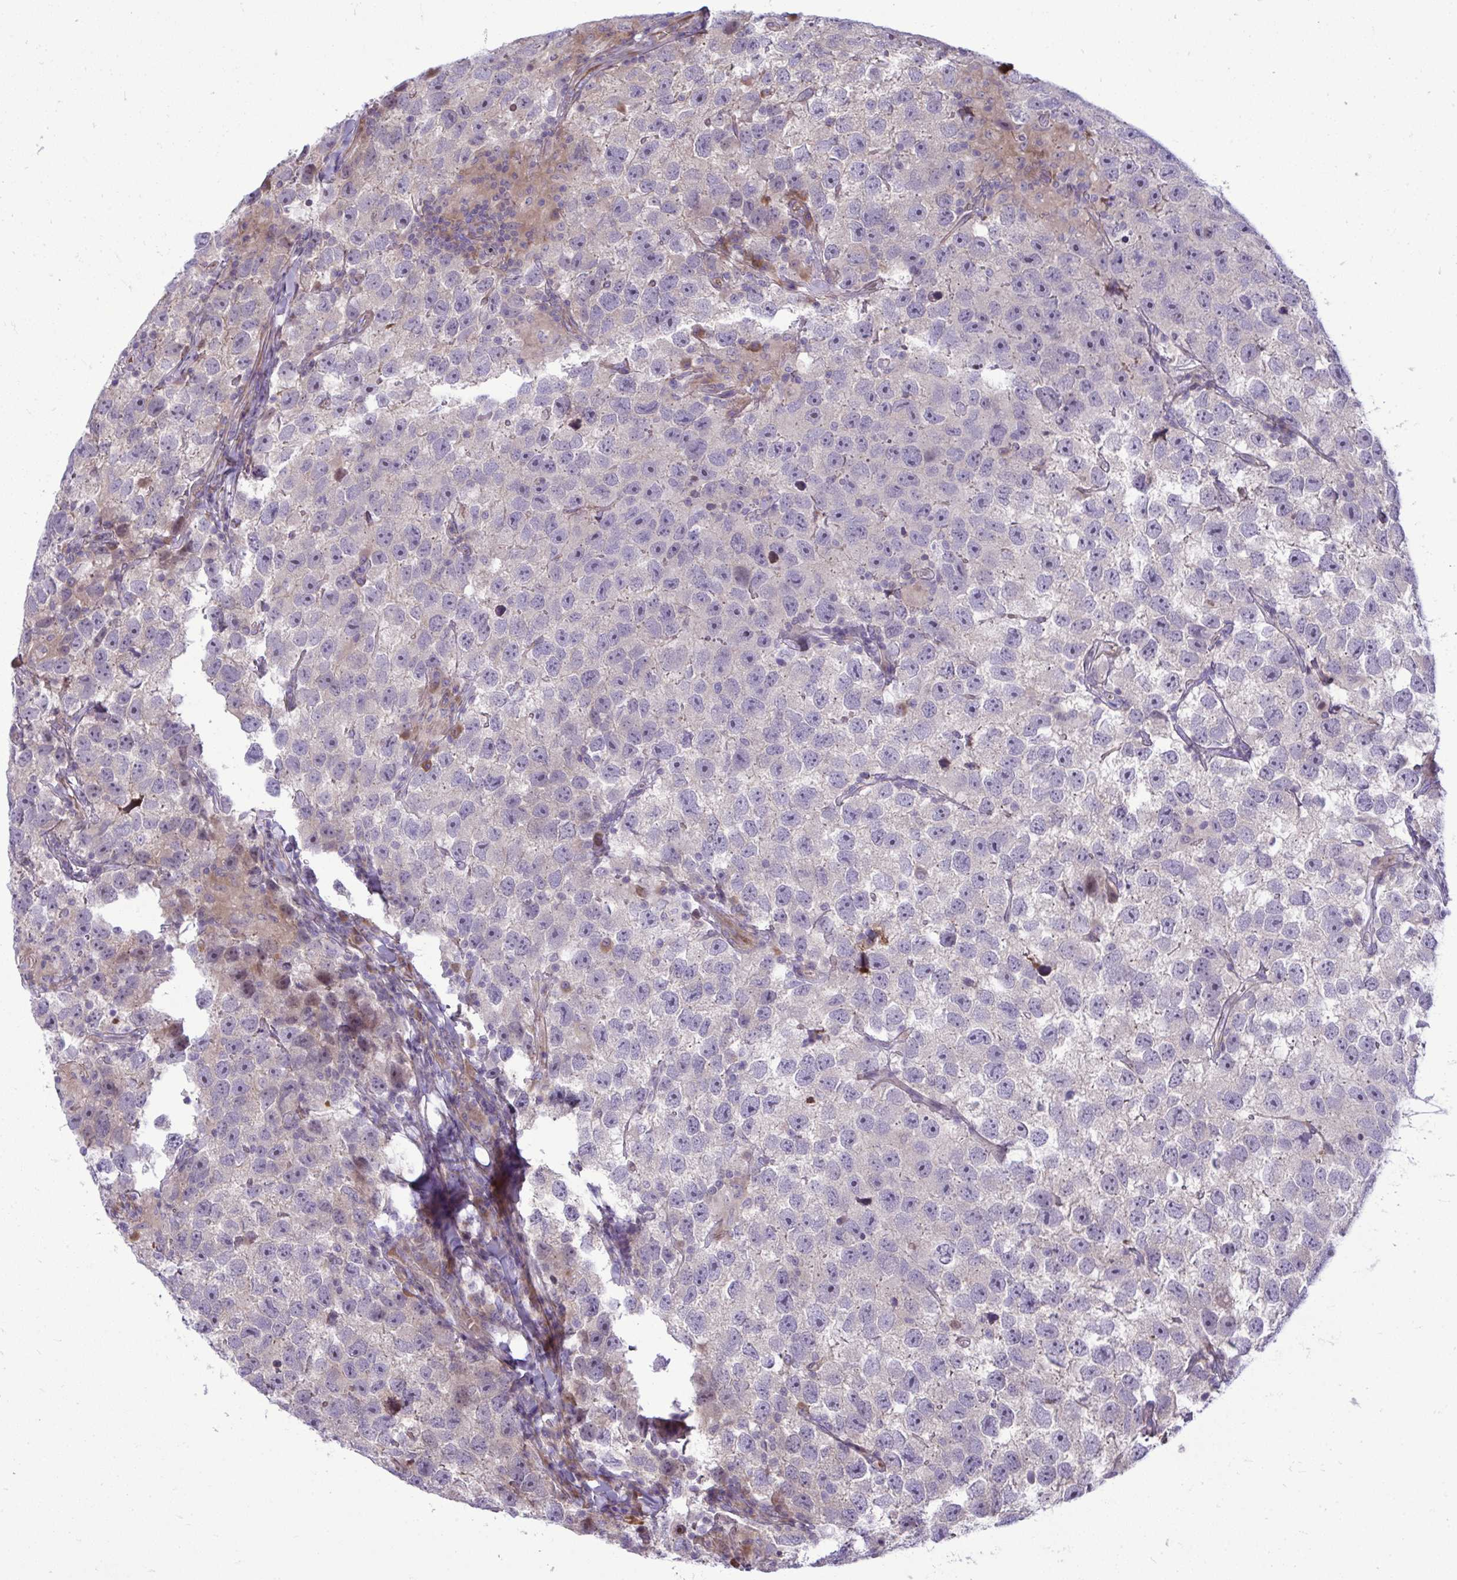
{"staining": {"intensity": "negative", "quantity": "none", "location": "none"}, "tissue": "testis cancer", "cell_type": "Tumor cells", "image_type": "cancer", "snomed": [{"axis": "morphology", "description": "Seminoma, NOS"}, {"axis": "topography", "description": "Testis"}], "caption": "Immunohistochemistry (IHC) of human seminoma (testis) displays no staining in tumor cells.", "gene": "ZSCAN9", "patient": {"sex": "male", "age": 26}}